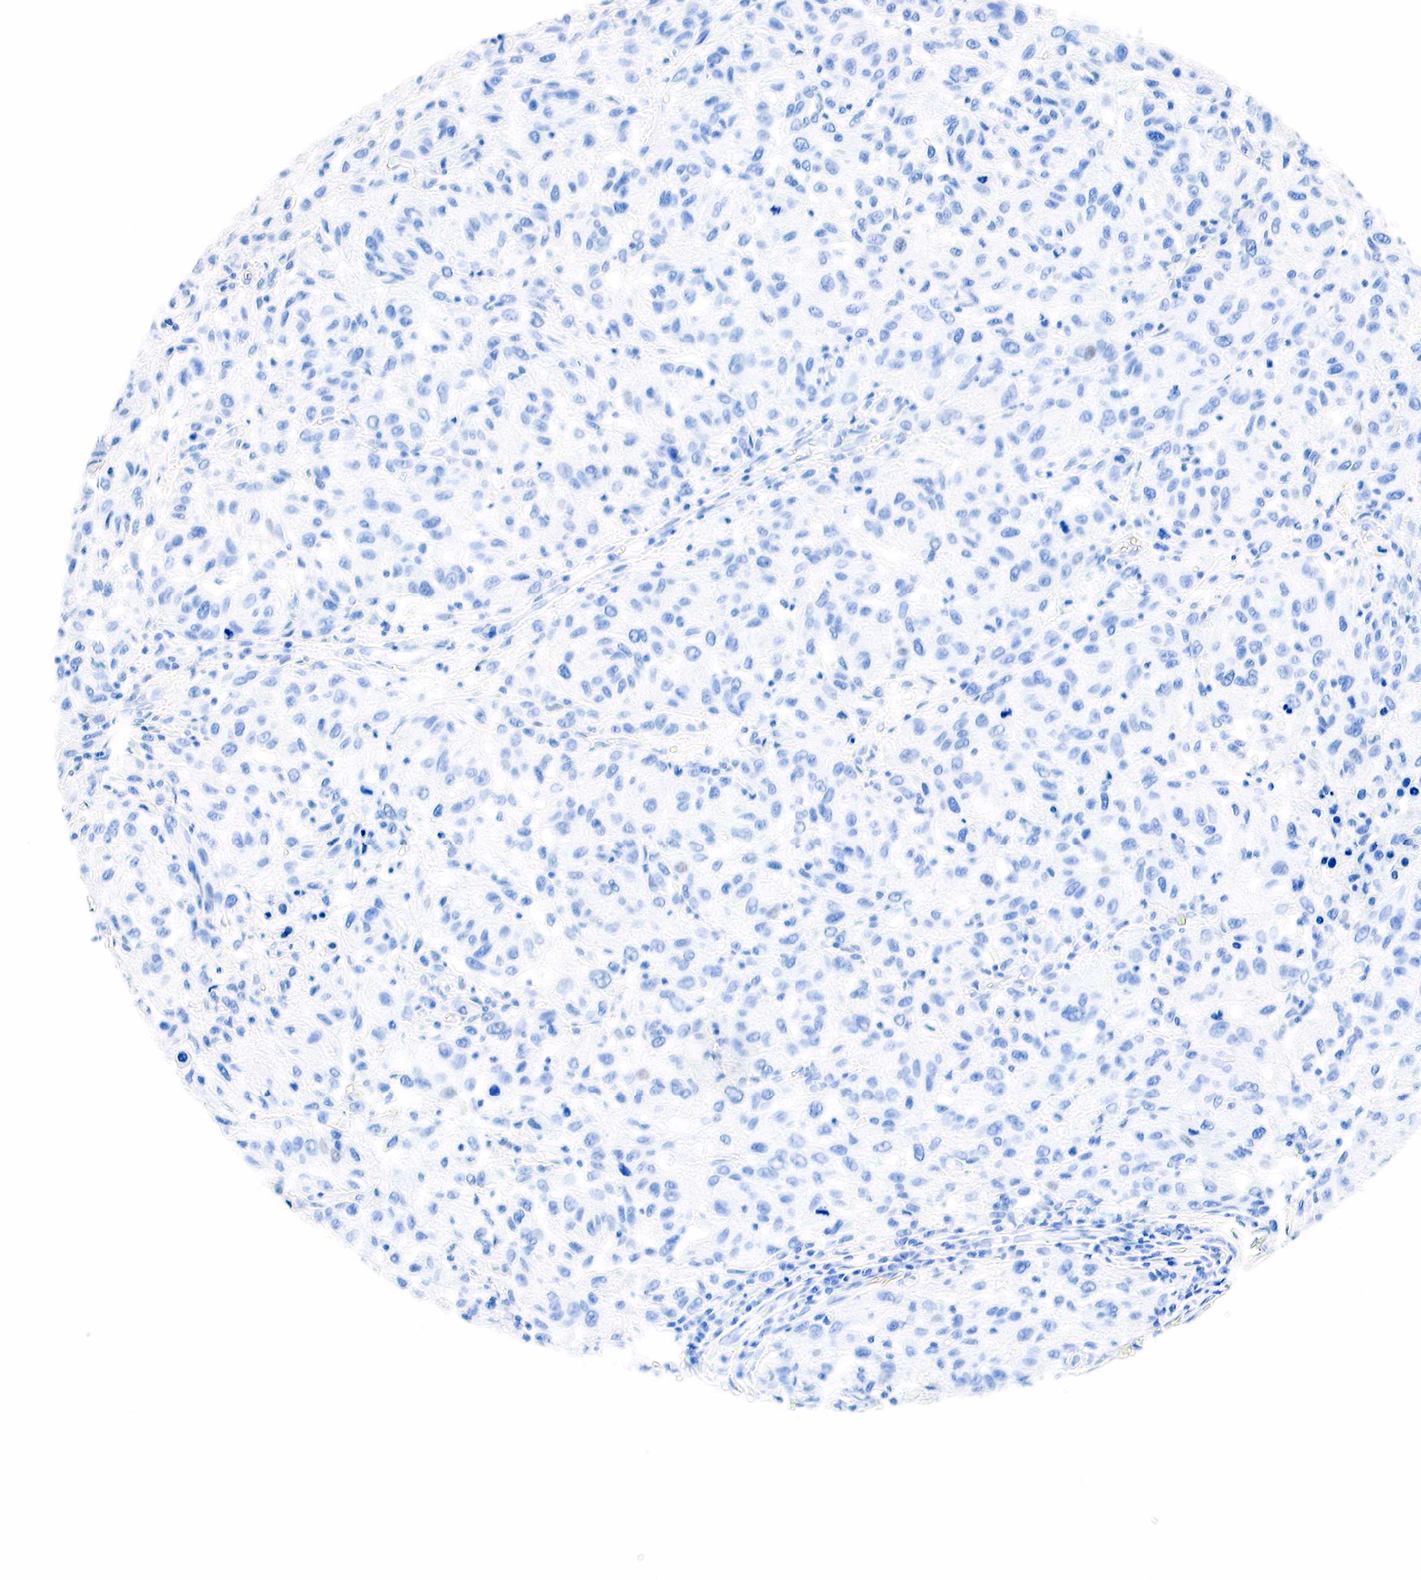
{"staining": {"intensity": "negative", "quantity": "none", "location": "none"}, "tissue": "melanoma", "cell_type": "Tumor cells", "image_type": "cancer", "snomed": [{"axis": "morphology", "description": "Malignant melanoma, NOS"}, {"axis": "topography", "description": "Skin"}], "caption": "This image is of malignant melanoma stained with immunohistochemistry to label a protein in brown with the nuclei are counter-stained blue. There is no positivity in tumor cells. (Immunohistochemistry (ihc), brightfield microscopy, high magnification).", "gene": "PTH", "patient": {"sex": "female", "age": 77}}